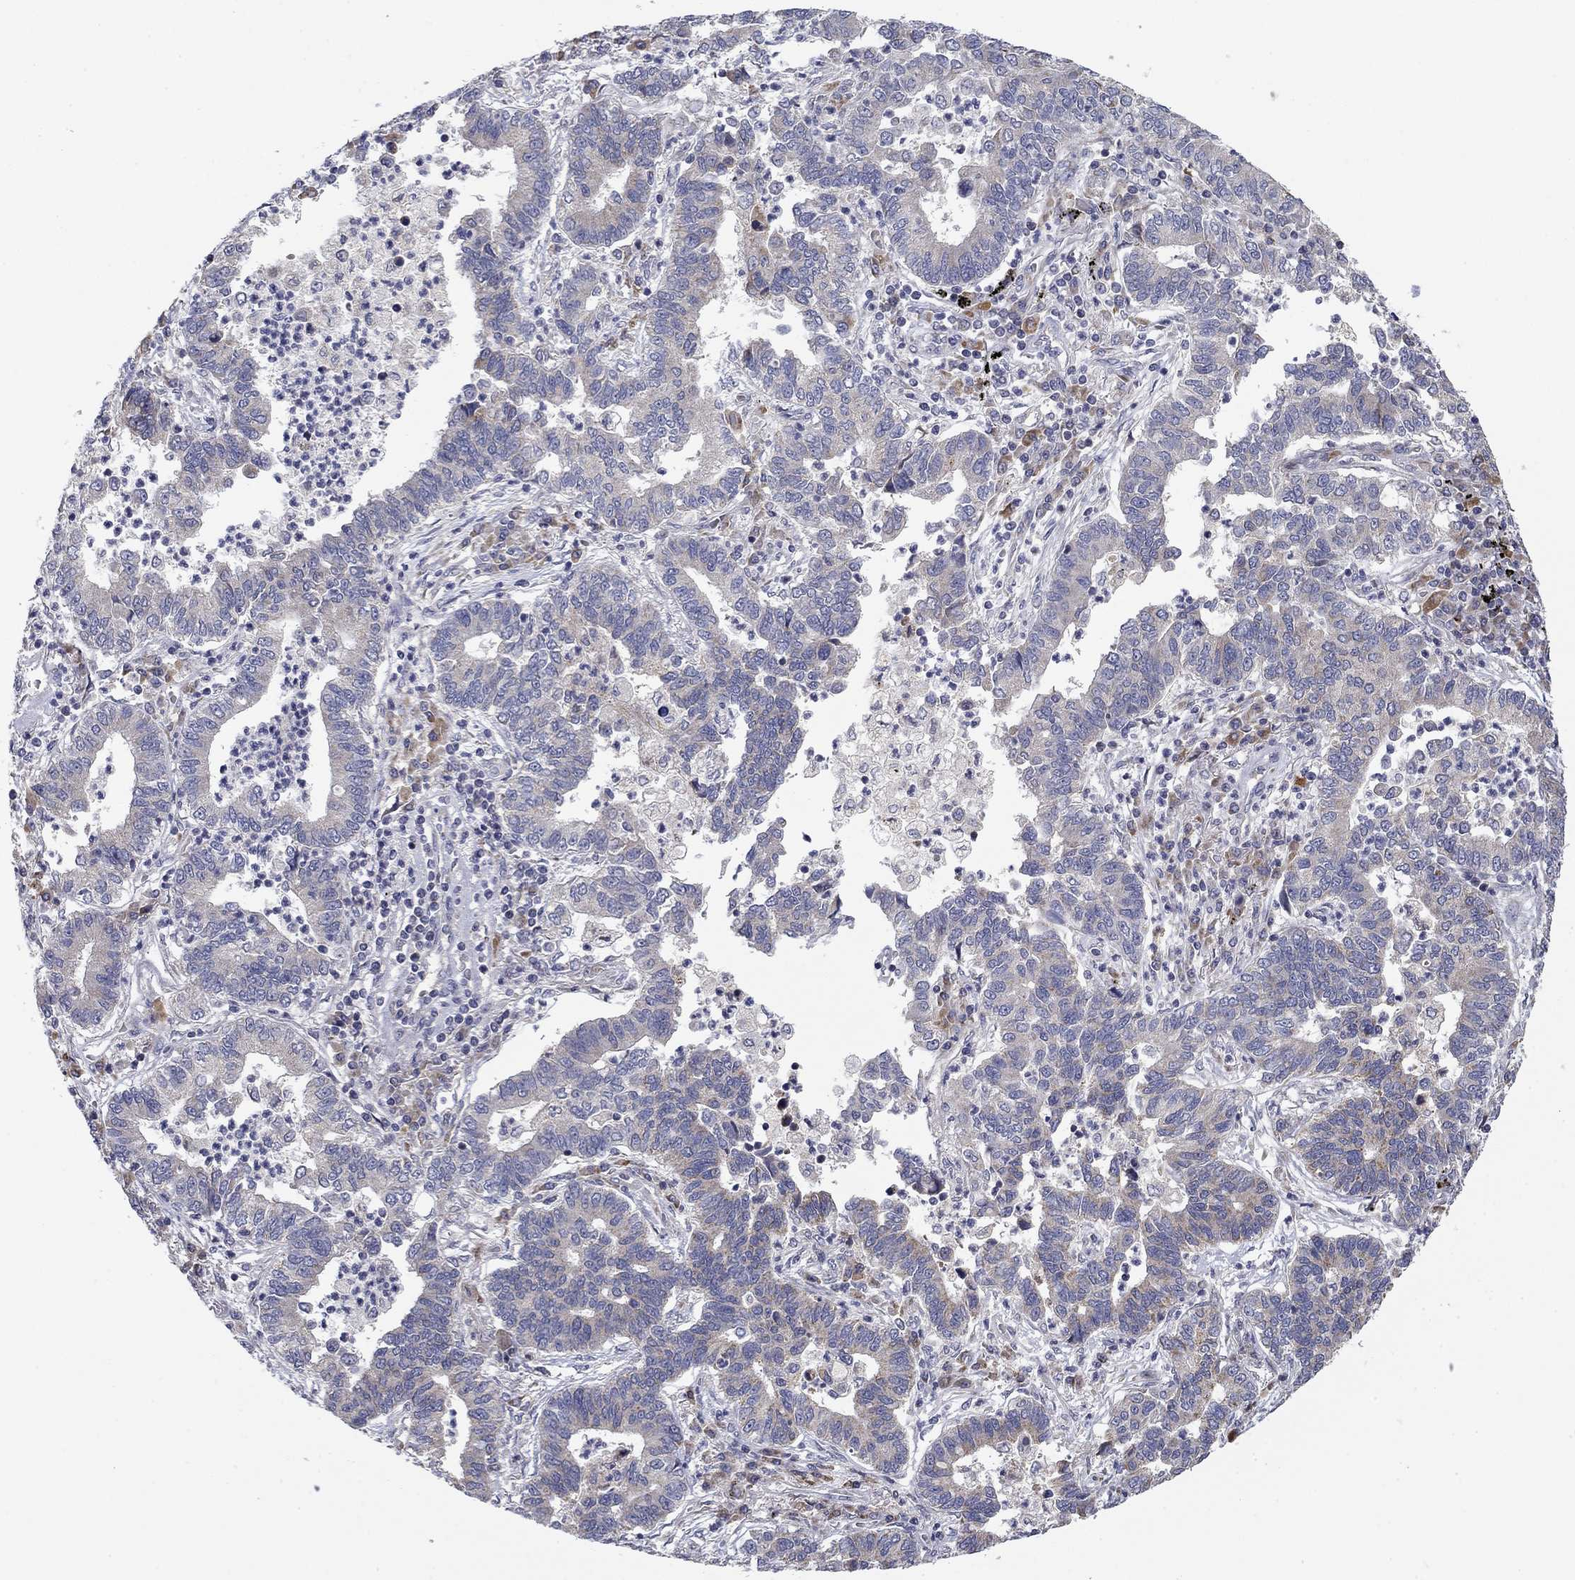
{"staining": {"intensity": "negative", "quantity": "none", "location": "none"}, "tissue": "lung cancer", "cell_type": "Tumor cells", "image_type": "cancer", "snomed": [{"axis": "morphology", "description": "Adenocarcinoma, NOS"}, {"axis": "topography", "description": "Lung"}], "caption": "DAB (3,3'-diaminobenzidine) immunohistochemical staining of human lung cancer reveals no significant positivity in tumor cells.", "gene": "MMAA", "patient": {"sex": "female", "age": 57}}